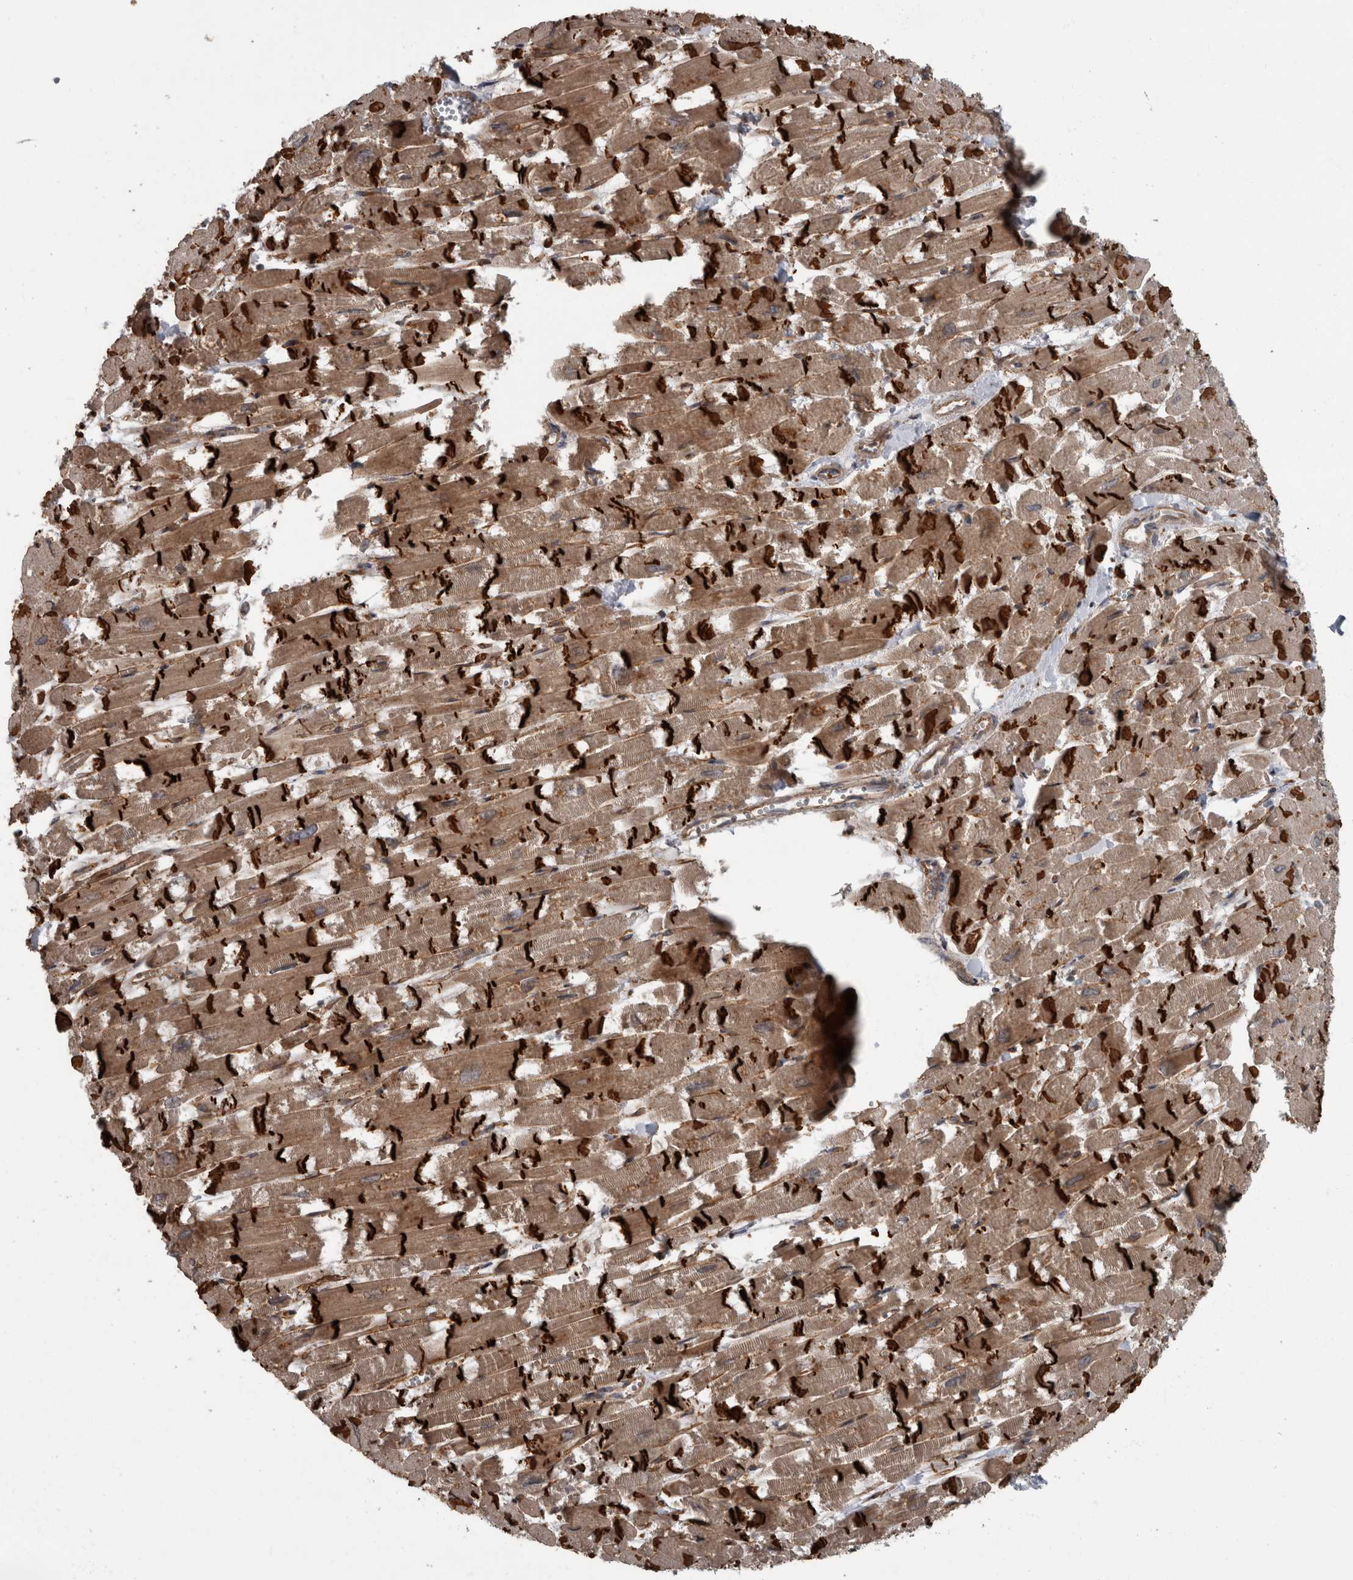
{"staining": {"intensity": "strong", "quantity": "25%-75%", "location": "cytoplasmic/membranous"}, "tissue": "heart muscle", "cell_type": "Cardiomyocytes", "image_type": "normal", "snomed": [{"axis": "morphology", "description": "Normal tissue, NOS"}, {"axis": "topography", "description": "Heart"}], "caption": "Benign heart muscle was stained to show a protein in brown. There is high levels of strong cytoplasmic/membranous positivity in about 25%-75% of cardiomyocytes.", "gene": "VEGFD", "patient": {"sex": "male", "age": 54}}